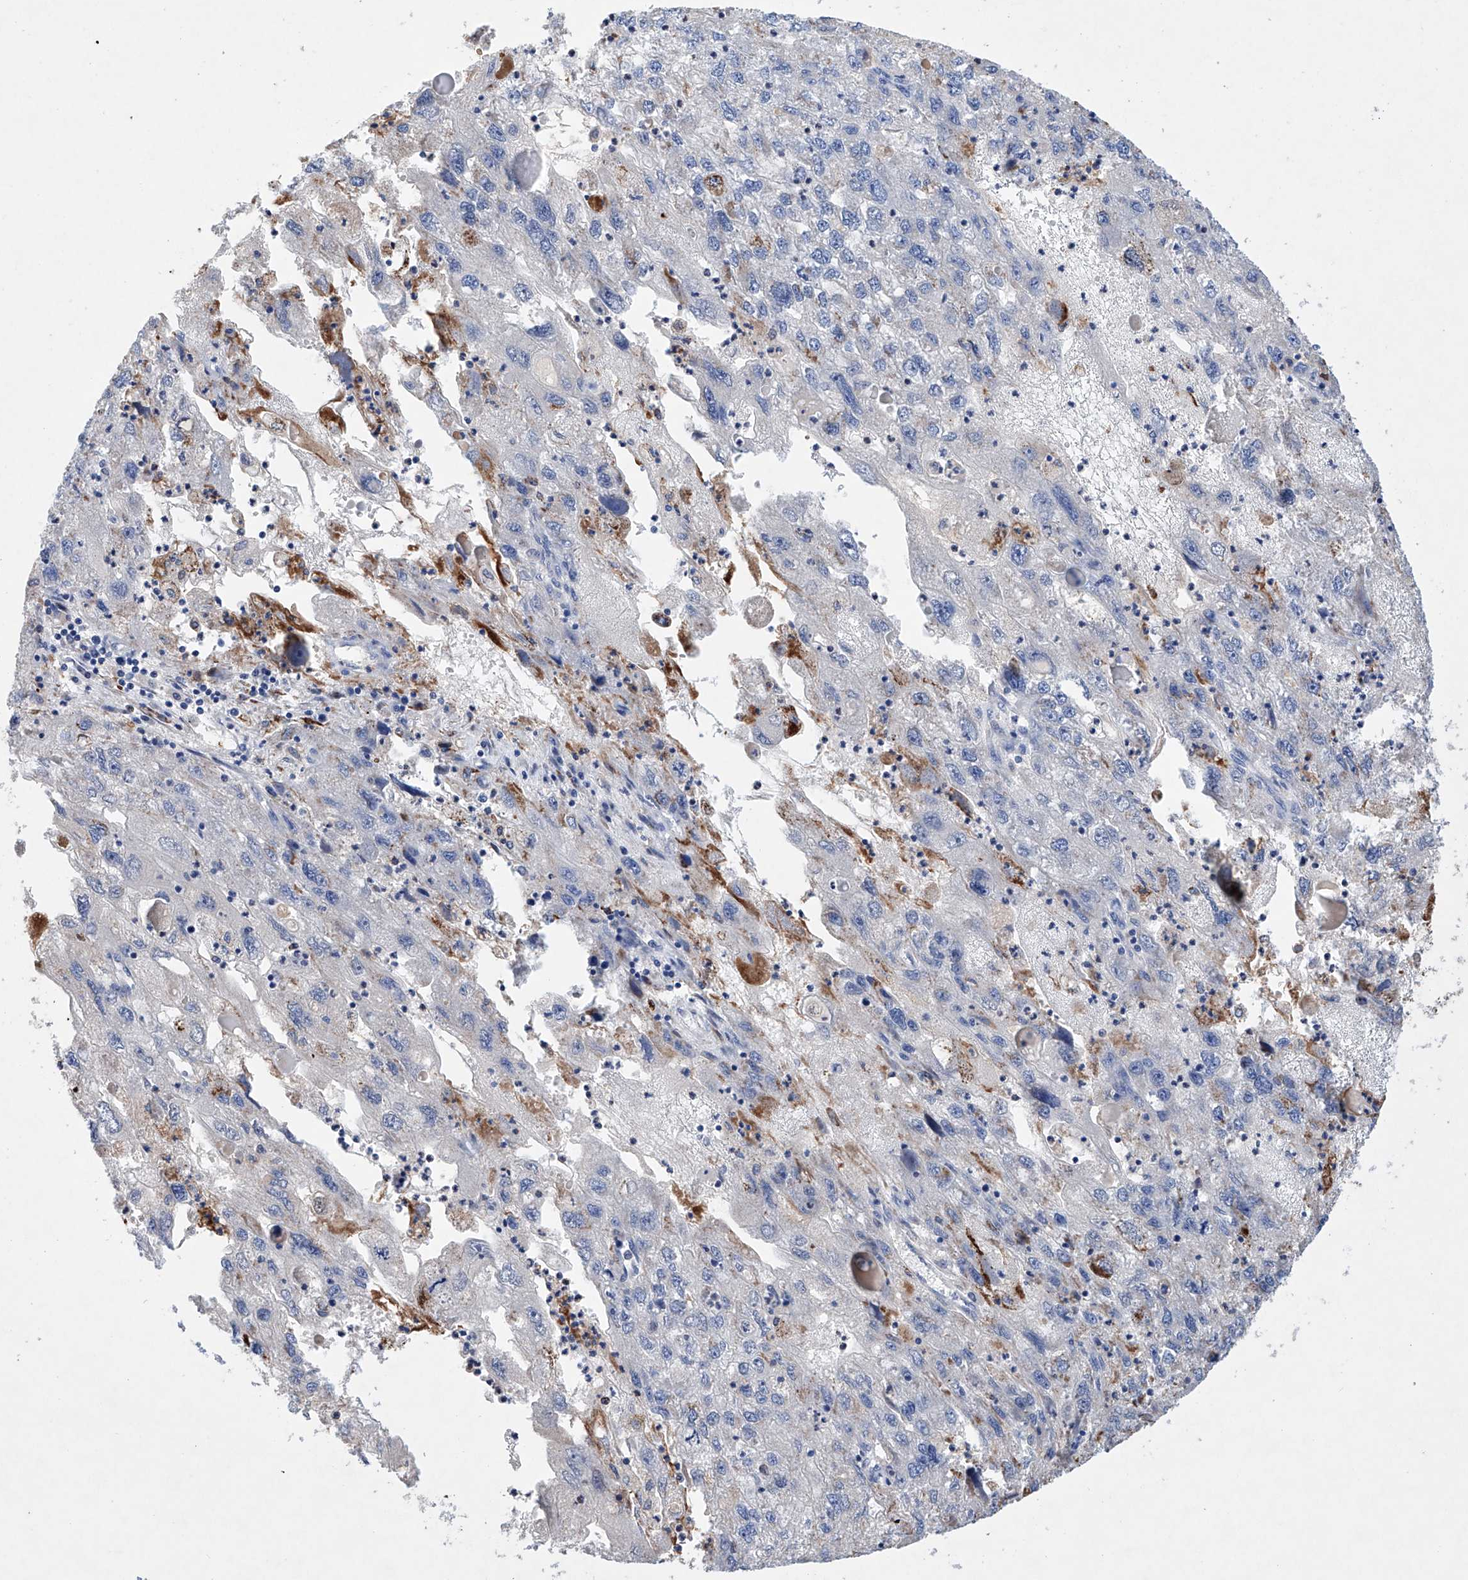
{"staining": {"intensity": "negative", "quantity": "none", "location": "none"}, "tissue": "endometrial cancer", "cell_type": "Tumor cells", "image_type": "cancer", "snomed": [{"axis": "morphology", "description": "Adenocarcinoma, NOS"}, {"axis": "topography", "description": "Endometrium"}], "caption": "Tumor cells show no significant protein positivity in endometrial cancer.", "gene": "NRROS", "patient": {"sex": "female", "age": 49}}